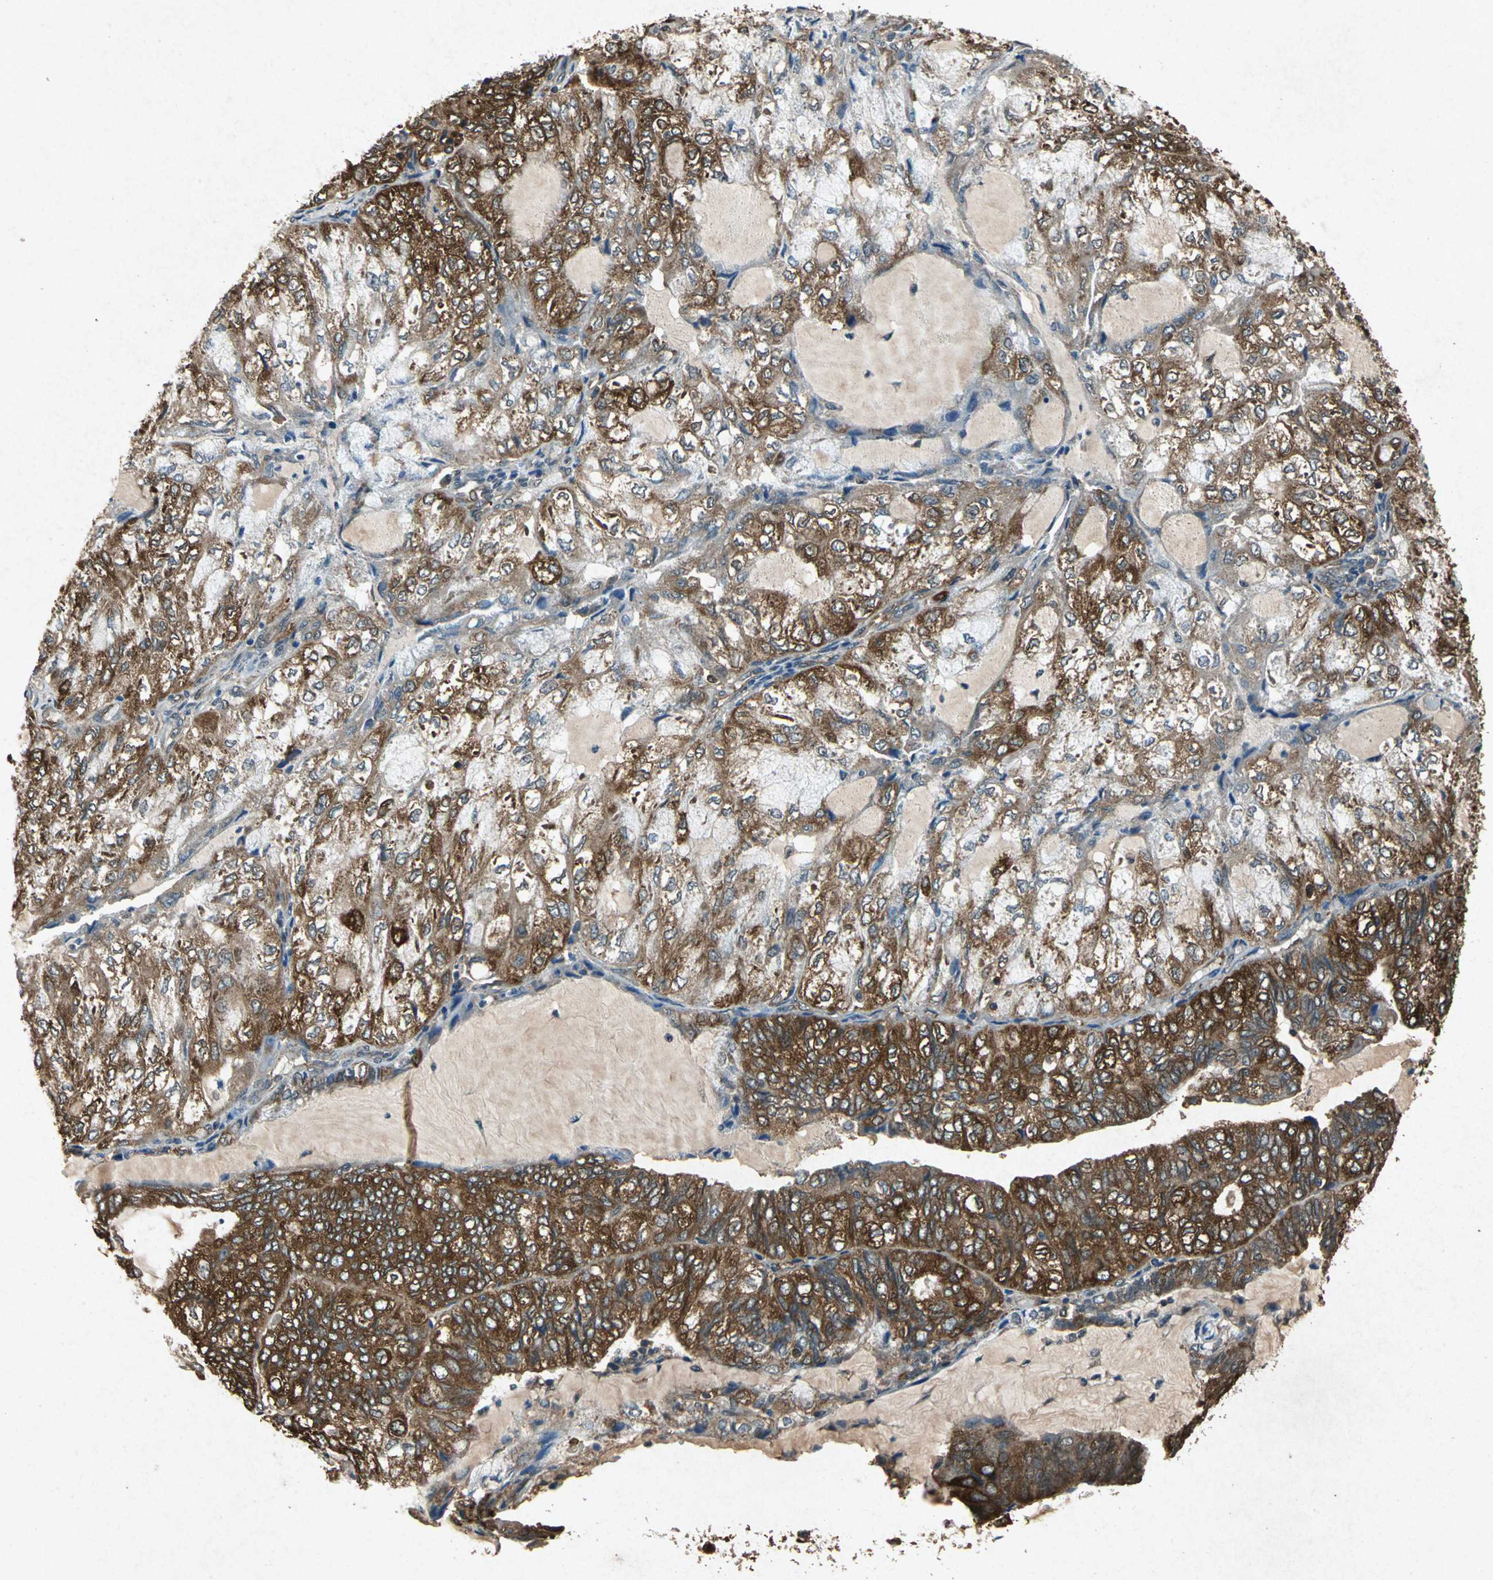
{"staining": {"intensity": "strong", "quantity": ">75%", "location": "cytoplasmic/membranous"}, "tissue": "endometrial cancer", "cell_type": "Tumor cells", "image_type": "cancer", "snomed": [{"axis": "morphology", "description": "Adenocarcinoma, NOS"}, {"axis": "topography", "description": "Endometrium"}], "caption": "Adenocarcinoma (endometrial) was stained to show a protein in brown. There is high levels of strong cytoplasmic/membranous positivity in about >75% of tumor cells. Using DAB (3,3'-diaminobenzidine) (brown) and hematoxylin (blue) stains, captured at high magnification using brightfield microscopy.", "gene": "HSP90AB1", "patient": {"sex": "female", "age": 81}}